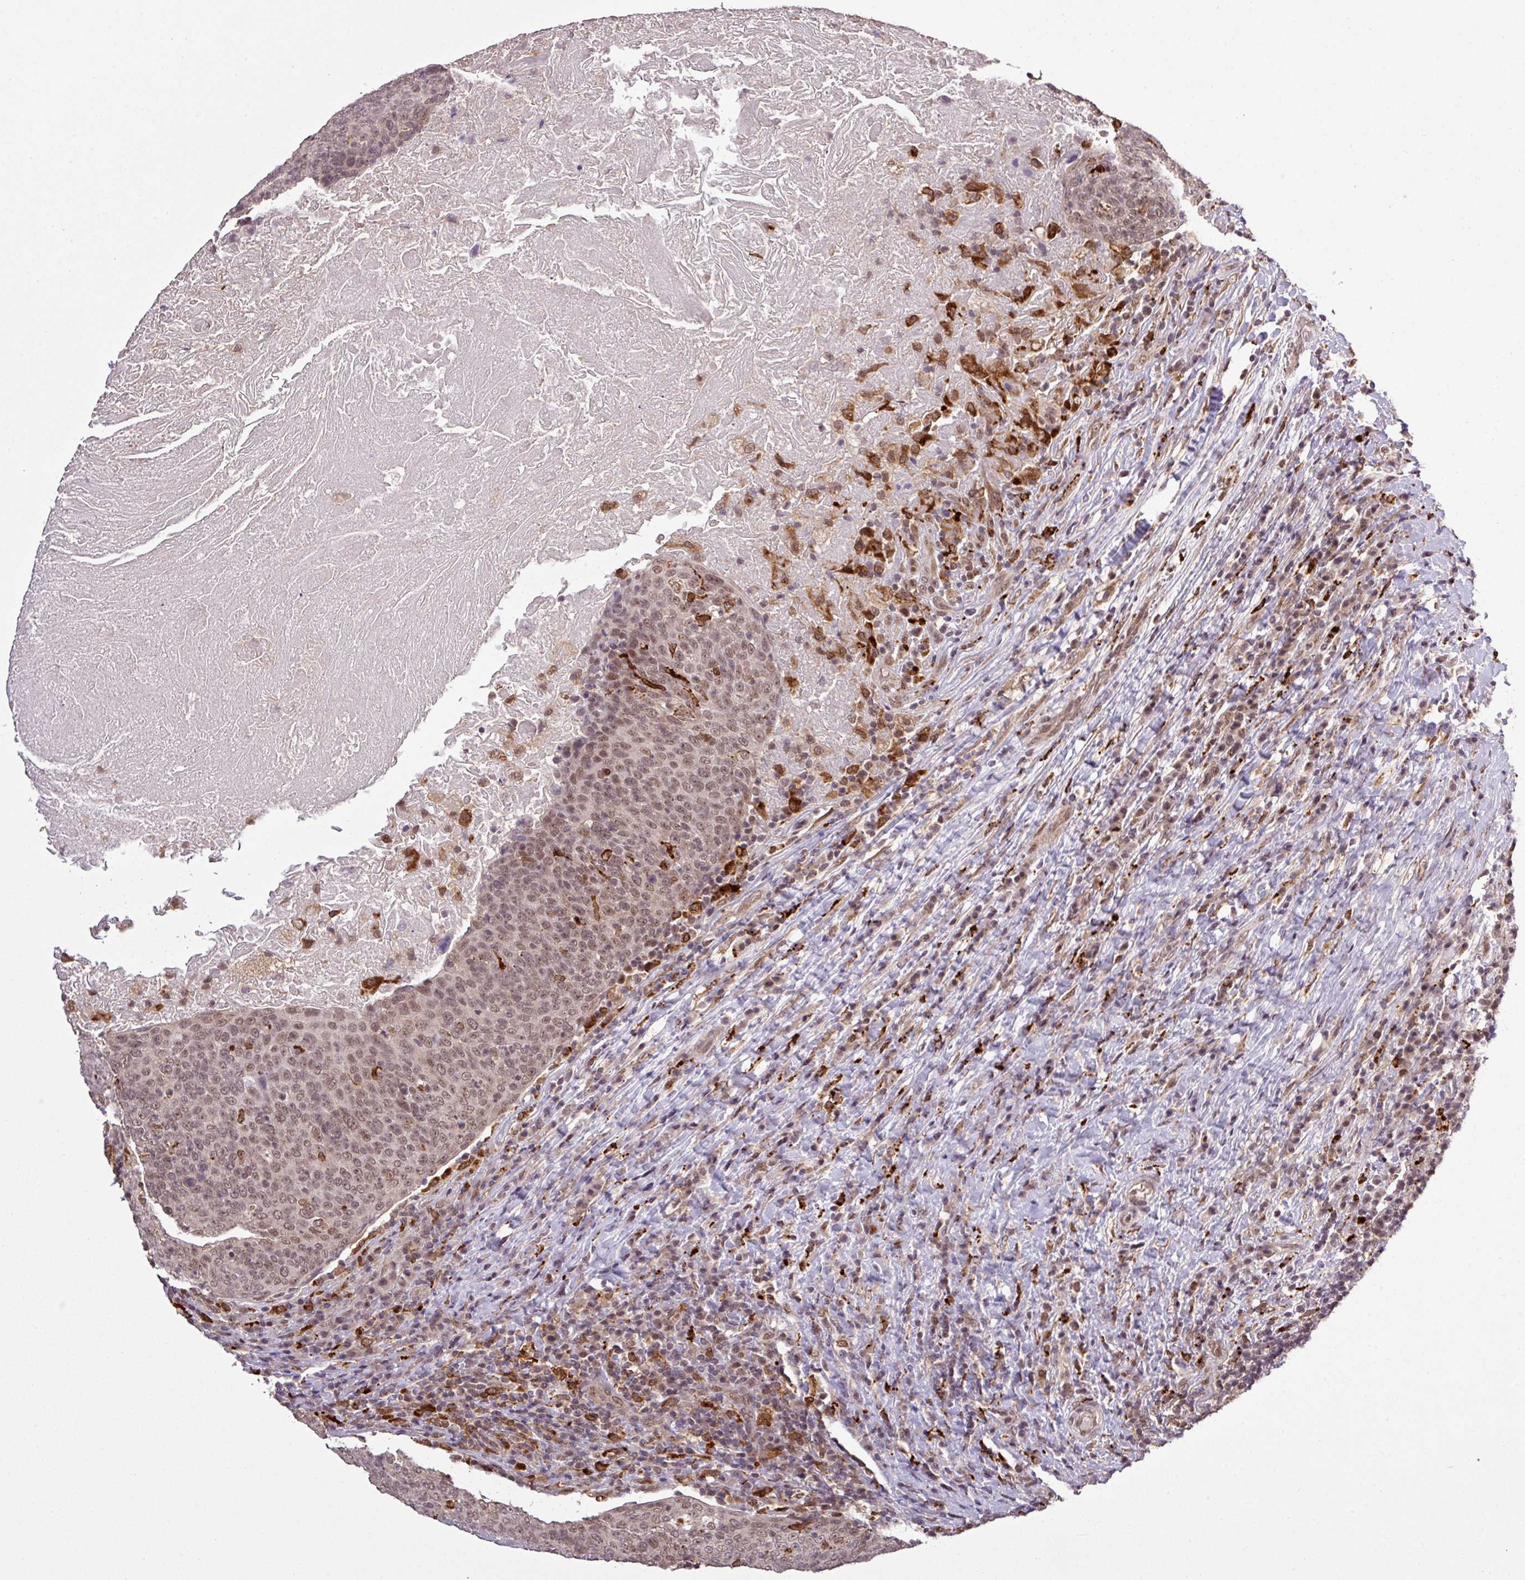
{"staining": {"intensity": "moderate", "quantity": ">75%", "location": "nuclear"}, "tissue": "head and neck cancer", "cell_type": "Tumor cells", "image_type": "cancer", "snomed": [{"axis": "morphology", "description": "Squamous cell carcinoma, NOS"}, {"axis": "morphology", "description": "Squamous cell carcinoma, metastatic, NOS"}, {"axis": "topography", "description": "Lymph node"}, {"axis": "topography", "description": "Head-Neck"}], "caption": "Human head and neck cancer stained with a brown dye exhibits moderate nuclear positive staining in approximately >75% of tumor cells.", "gene": "SMCO4", "patient": {"sex": "male", "age": 62}}